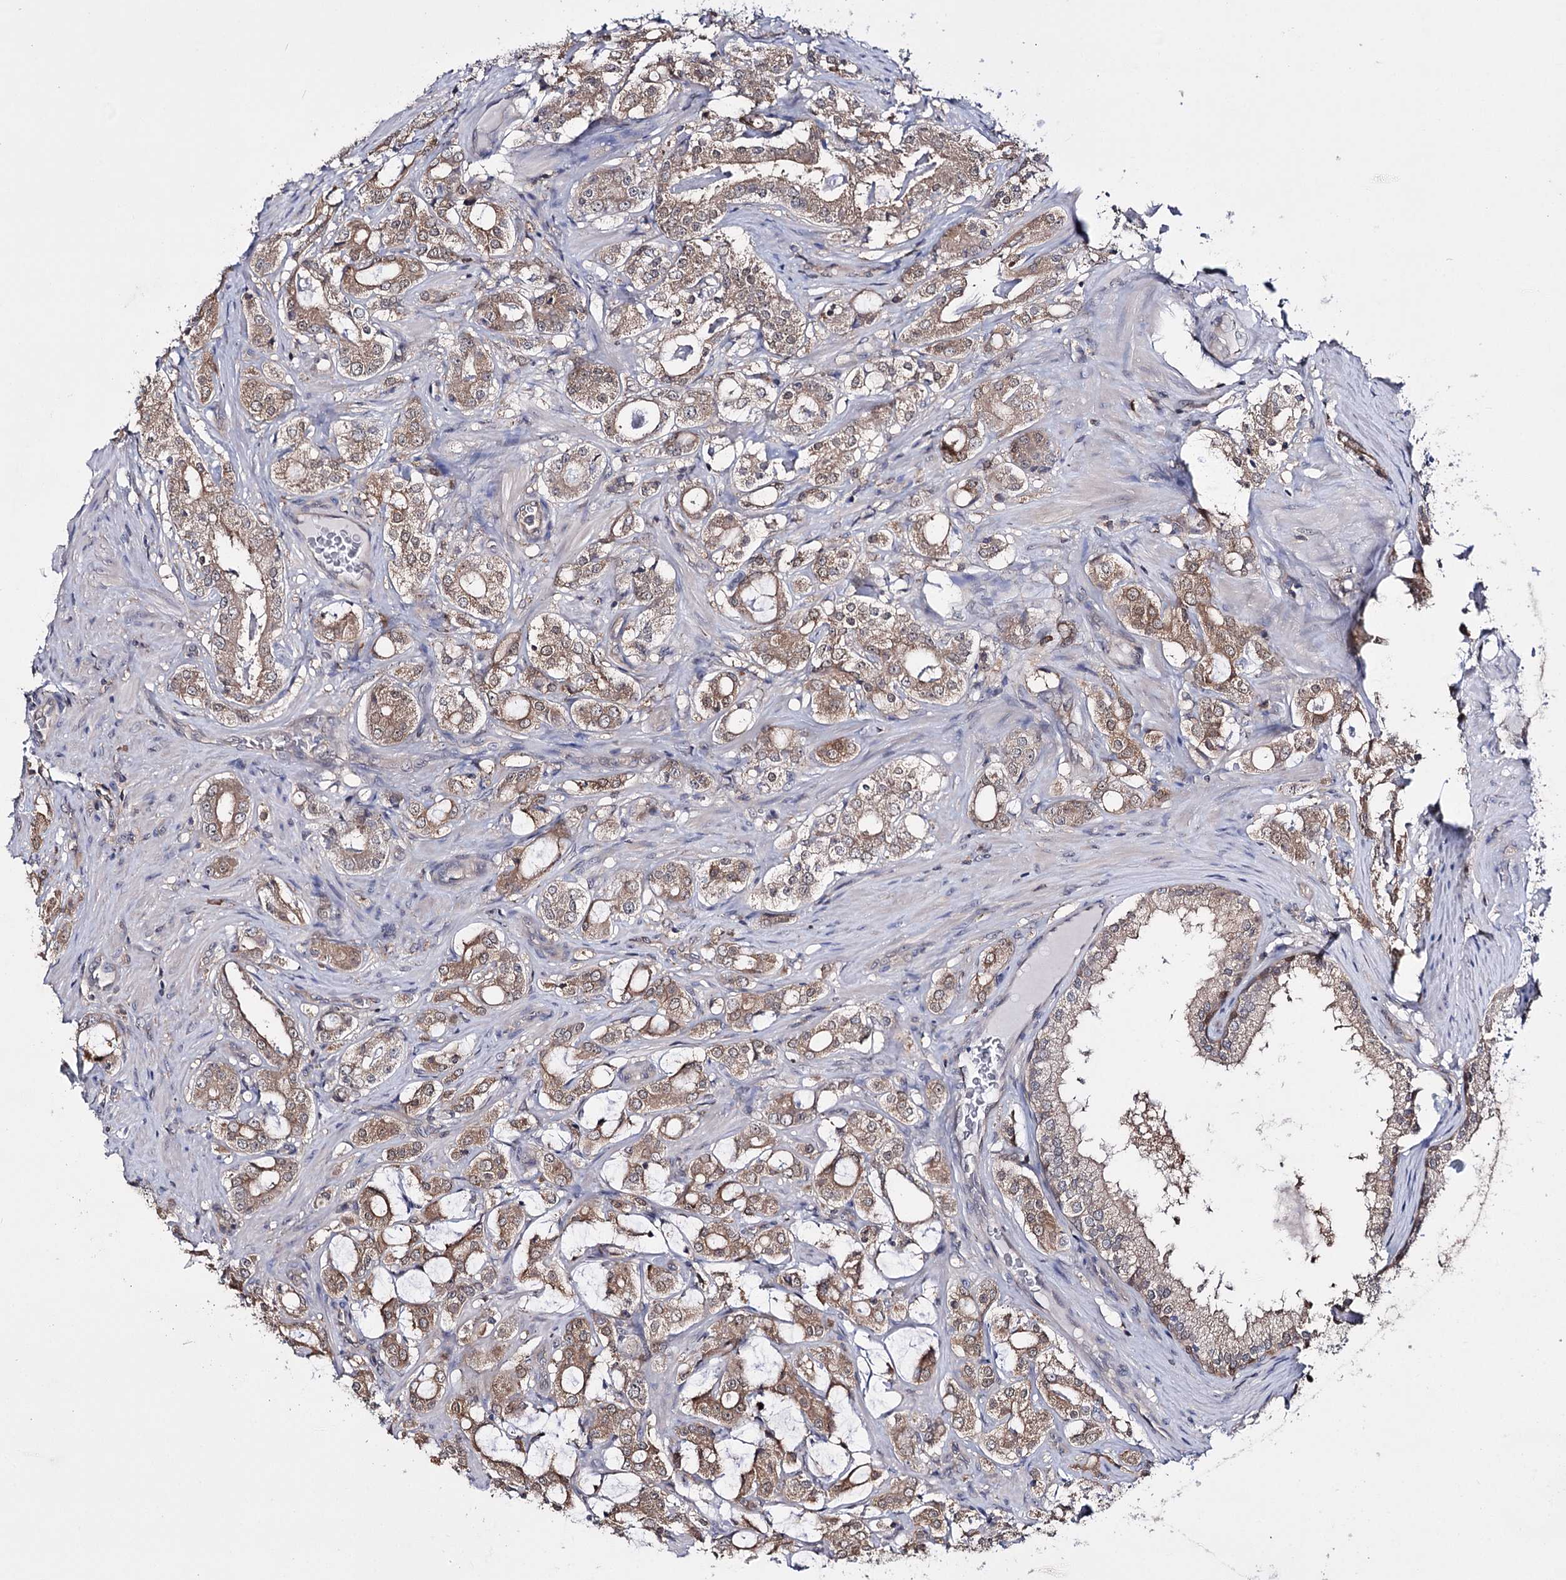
{"staining": {"intensity": "moderate", "quantity": ">75%", "location": "cytoplasmic/membranous"}, "tissue": "prostate cancer", "cell_type": "Tumor cells", "image_type": "cancer", "snomed": [{"axis": "morphology", "description": "Adenocarcinoma, High grade"}, {"axis": "topography", "description": "Prostate"}], "caption": "Immunohistochemical staining of human prostate high-grade adenocarcinoma displays medium levels of moderate cytoplasmic/membranous protein expression in about >75% of tumor cells.", "gene": "PTER", "patient": {"sex": "male", "age": 63}}